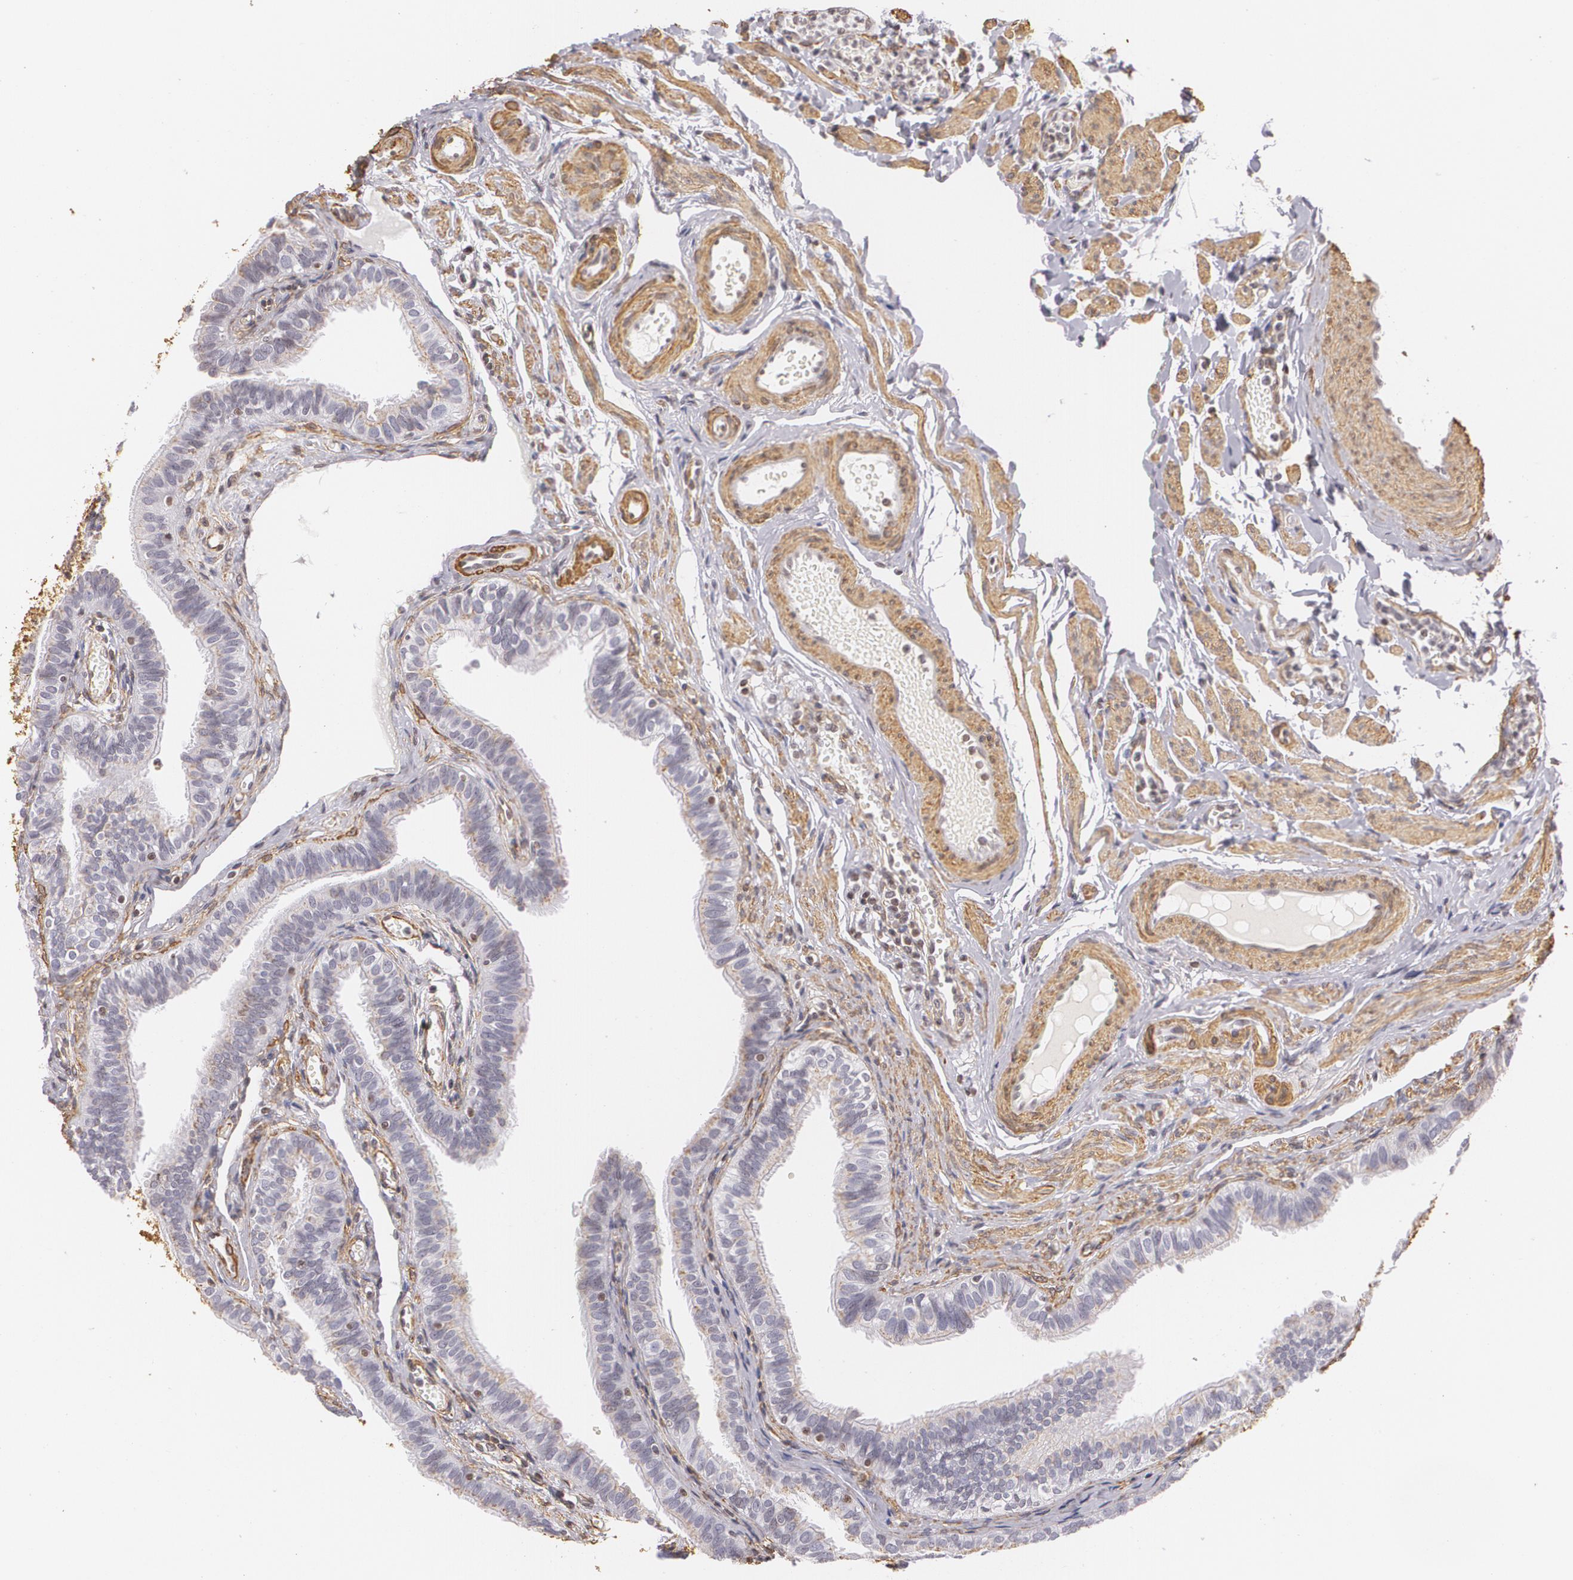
{"staining": {"intensity": "weak", "quantity": ">75%", "location": "cytoplasmic/membranous"}, "tissue": "fallopian tube", "cell_type": "Glandular cells", "image_type": "normal", "snomed": [{"axis": "morphology", "description": "Normal tissue, NOS"}, {"axis": "morphology", "description": "Dermoid, NOS"}, {"axis": "topography", "description": "Fallopian tube"}], "caption": "High-magnification brightfield microscopy of benign fallopian tube stained with DAB (3,3'-diaminobenzidine) (brown) and counterstained with hematoxylin (blue). glandular cells exhibit weak cytoplasmic/membranous expression is identified in about>75% of cells. The staining was performed using DAB to visualize the protein expression in brown, while the nuclei were stained in blue with hematoxylin (Magnification: 20x).", "gene": "VAMP1", "patient": {"sex": "female", "age": 33}}